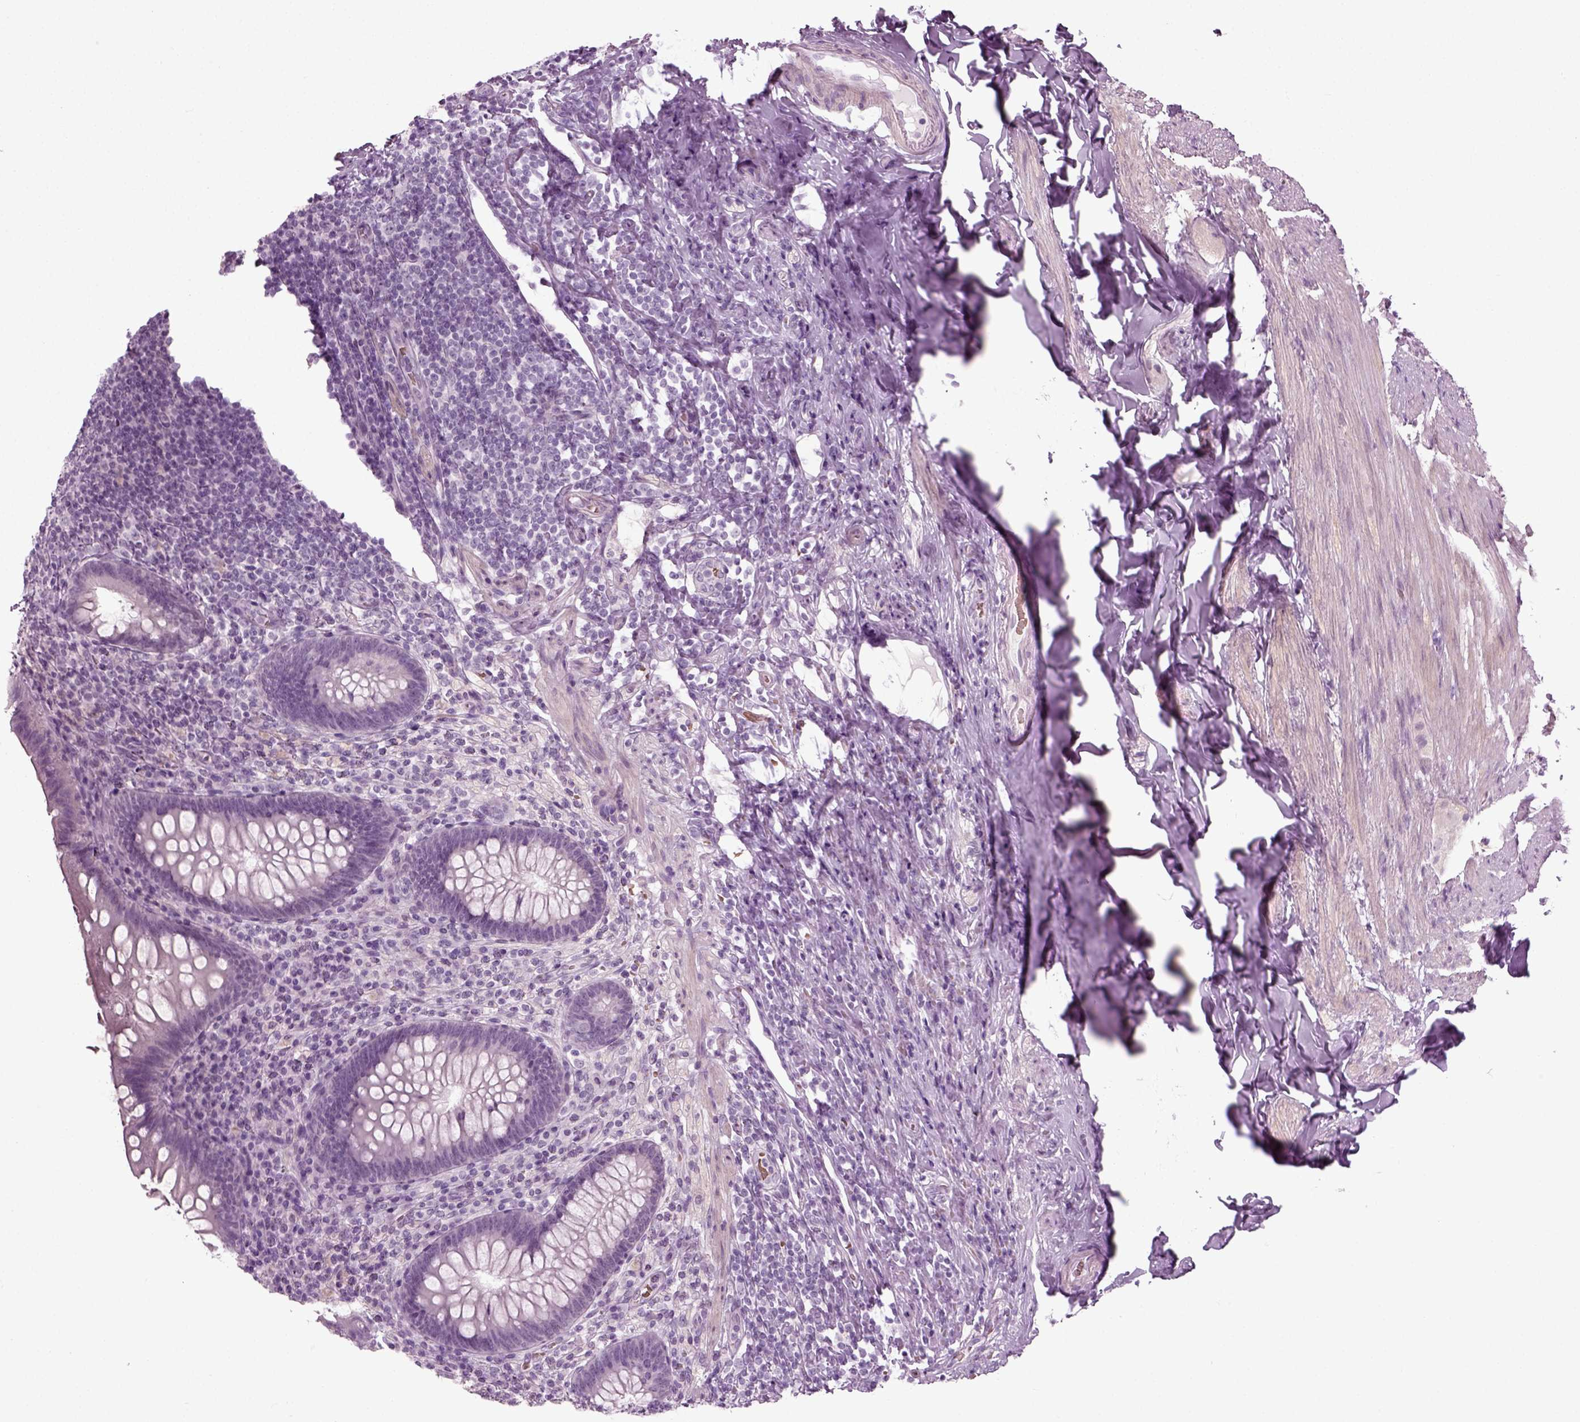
{"staining": {"intensity": "negative", "quantity": "none", "location": "none"}, "tissue": "appendix", "cell_type": "Glandular cells", "image_type": "normal", "snomed": [{"axis": "morphology", "description": "Normal tissue, NOS"}, {"axis": "topography", "description": "Appendix"}], "caption": "This is a histopathology image of IHC staining of benign appendix, which shows no staining in glandular cells. Brightfield microscopy of immunohistochemistry stained with DAB (brown) and hematoxylin (blue), captured at high magnification.", "gene": "ZC2HC1C", "patient": {"sex": "male", "age": 47}}